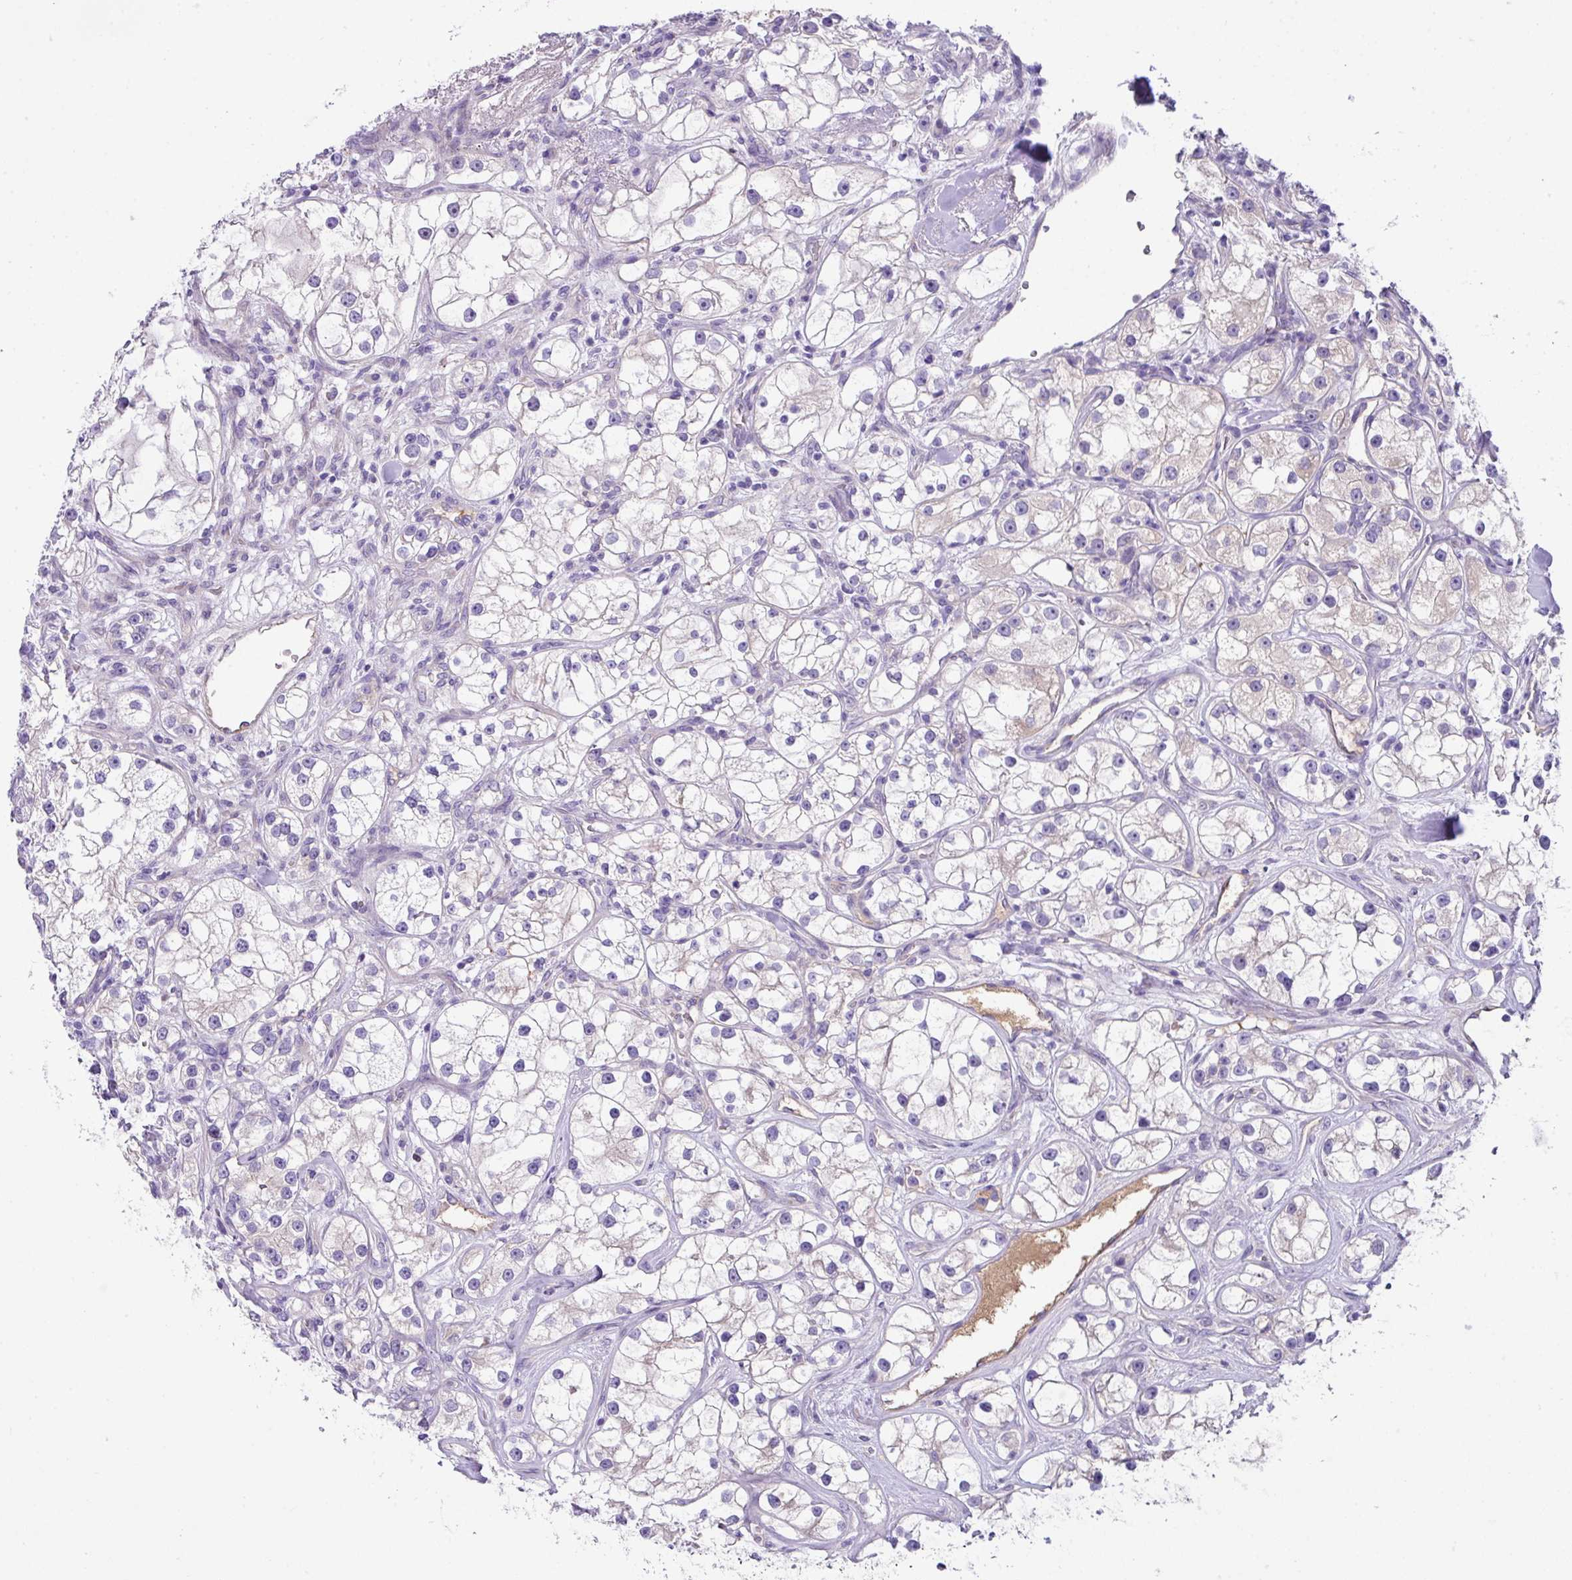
{"staining": {"intensity": "negative", "quantity": "none", "location": "none"}, "tissue": "renal cancer", "cell_type": "Tumor cells", "image_type": "cancer", "snomed": [{"axis": "morphology", "description": "Adenocarcinoma, NOS"}, {"axis": "topography", "description": "Kidney"}], "caption": "Tumor cells are negative for protein expression in human adenocarcinoma (renal). (DAB (3,3'-diaminobenzidine) IHC, high magnification).", "gene": "DNAL1", "patient": {"sex": "male", "age": 77}}